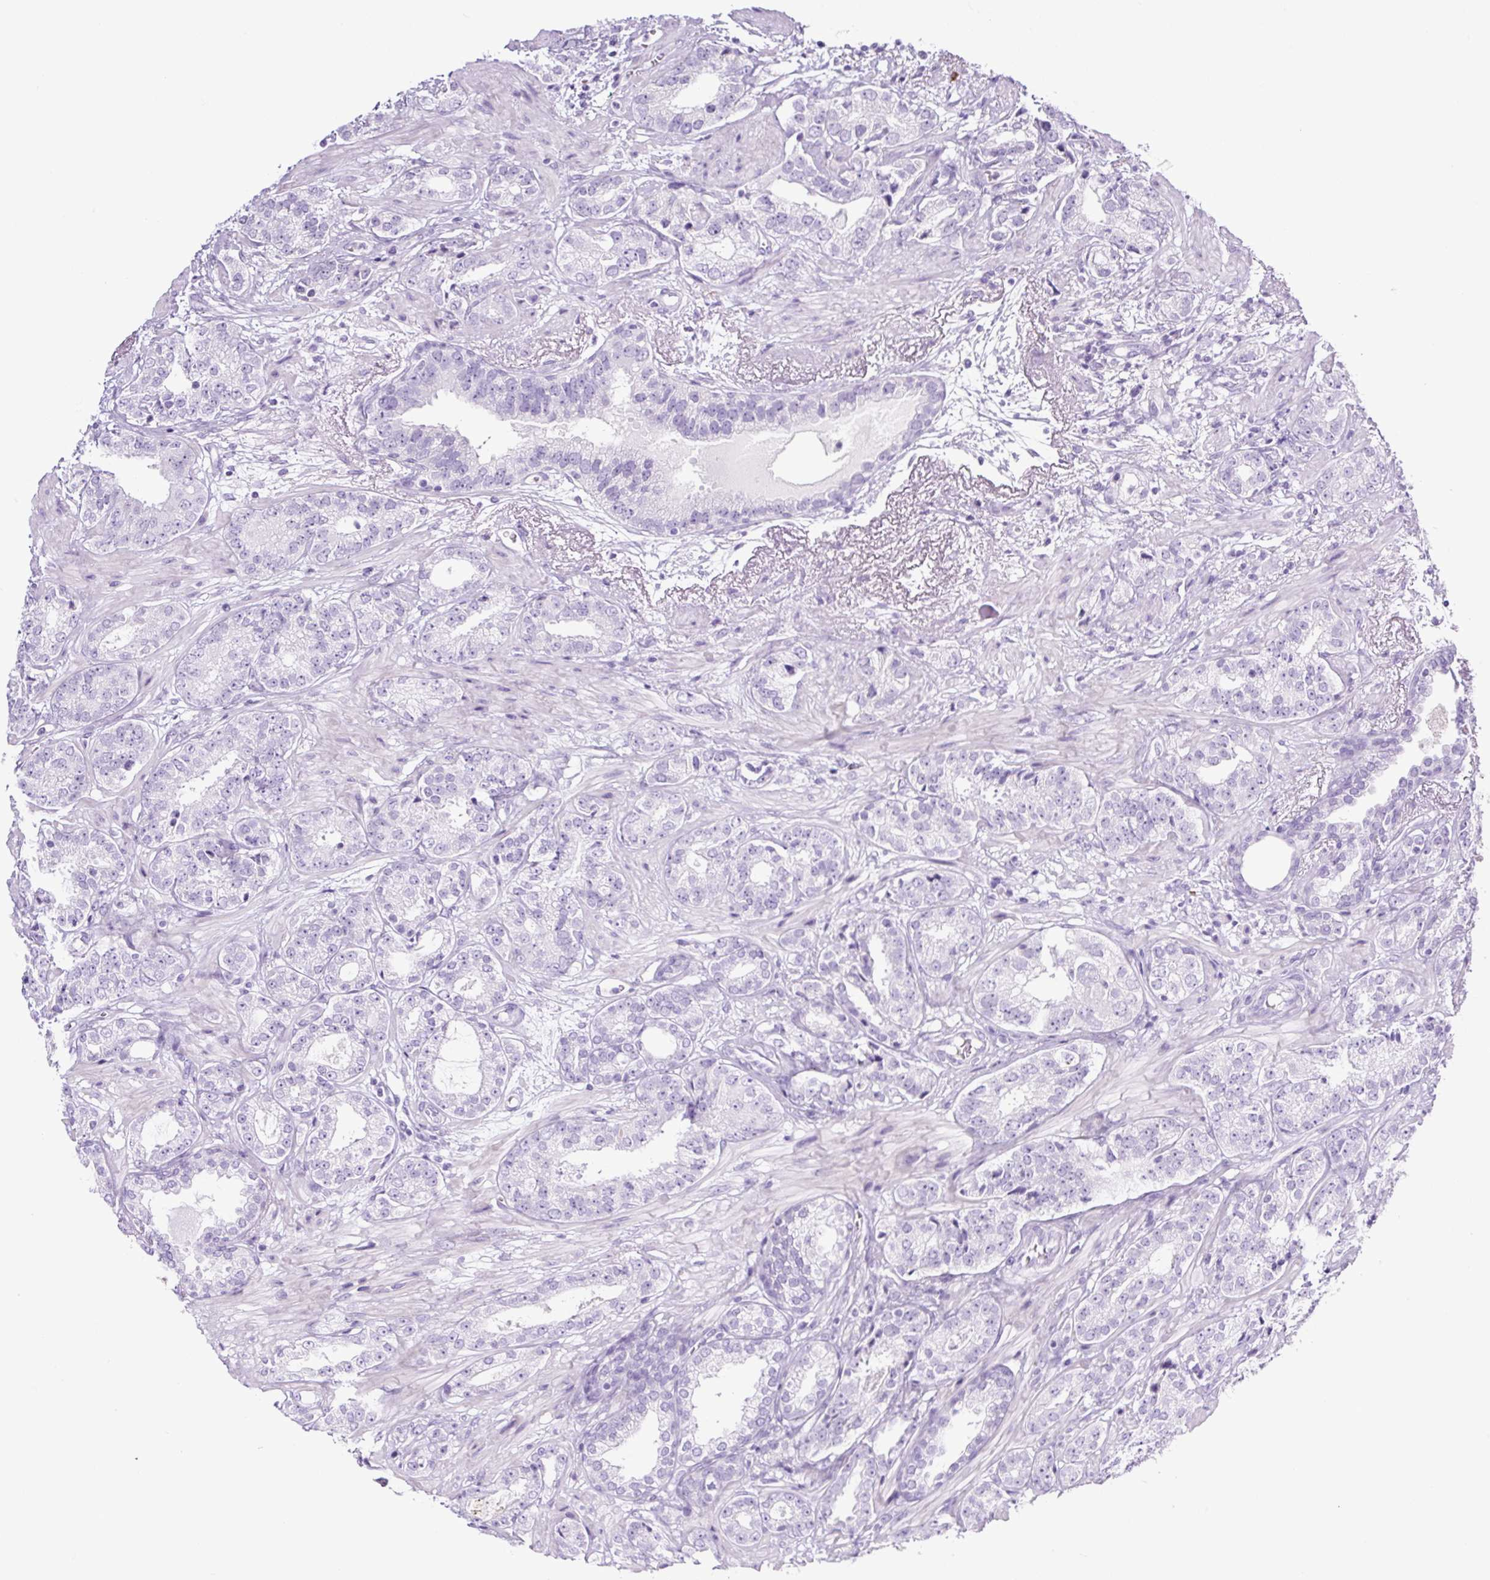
{"staining": {"intensity": "negative", "quantity": "none", "location": "none"}, "tissue": "prostate cancer", "cell_type": "Tumor cells", "image_type": "cancer", "snomed": [{"axis": "morphology", "description": "Adenocarcinoma, High grade"}, {"axis": "topography", "description": "Prostate"}], "caption": "The immunohistochemistry (IHC) photomicrograph has no significant staining in tumor cells of prostate cancer tissue. Brightfield microscopy of immunohistochemistry stained with DAB (brown) and hematoxylin (blue), captured at high magnification.", "gene": "RNF212B", "patient": {"sex": "male", "age": 71}}